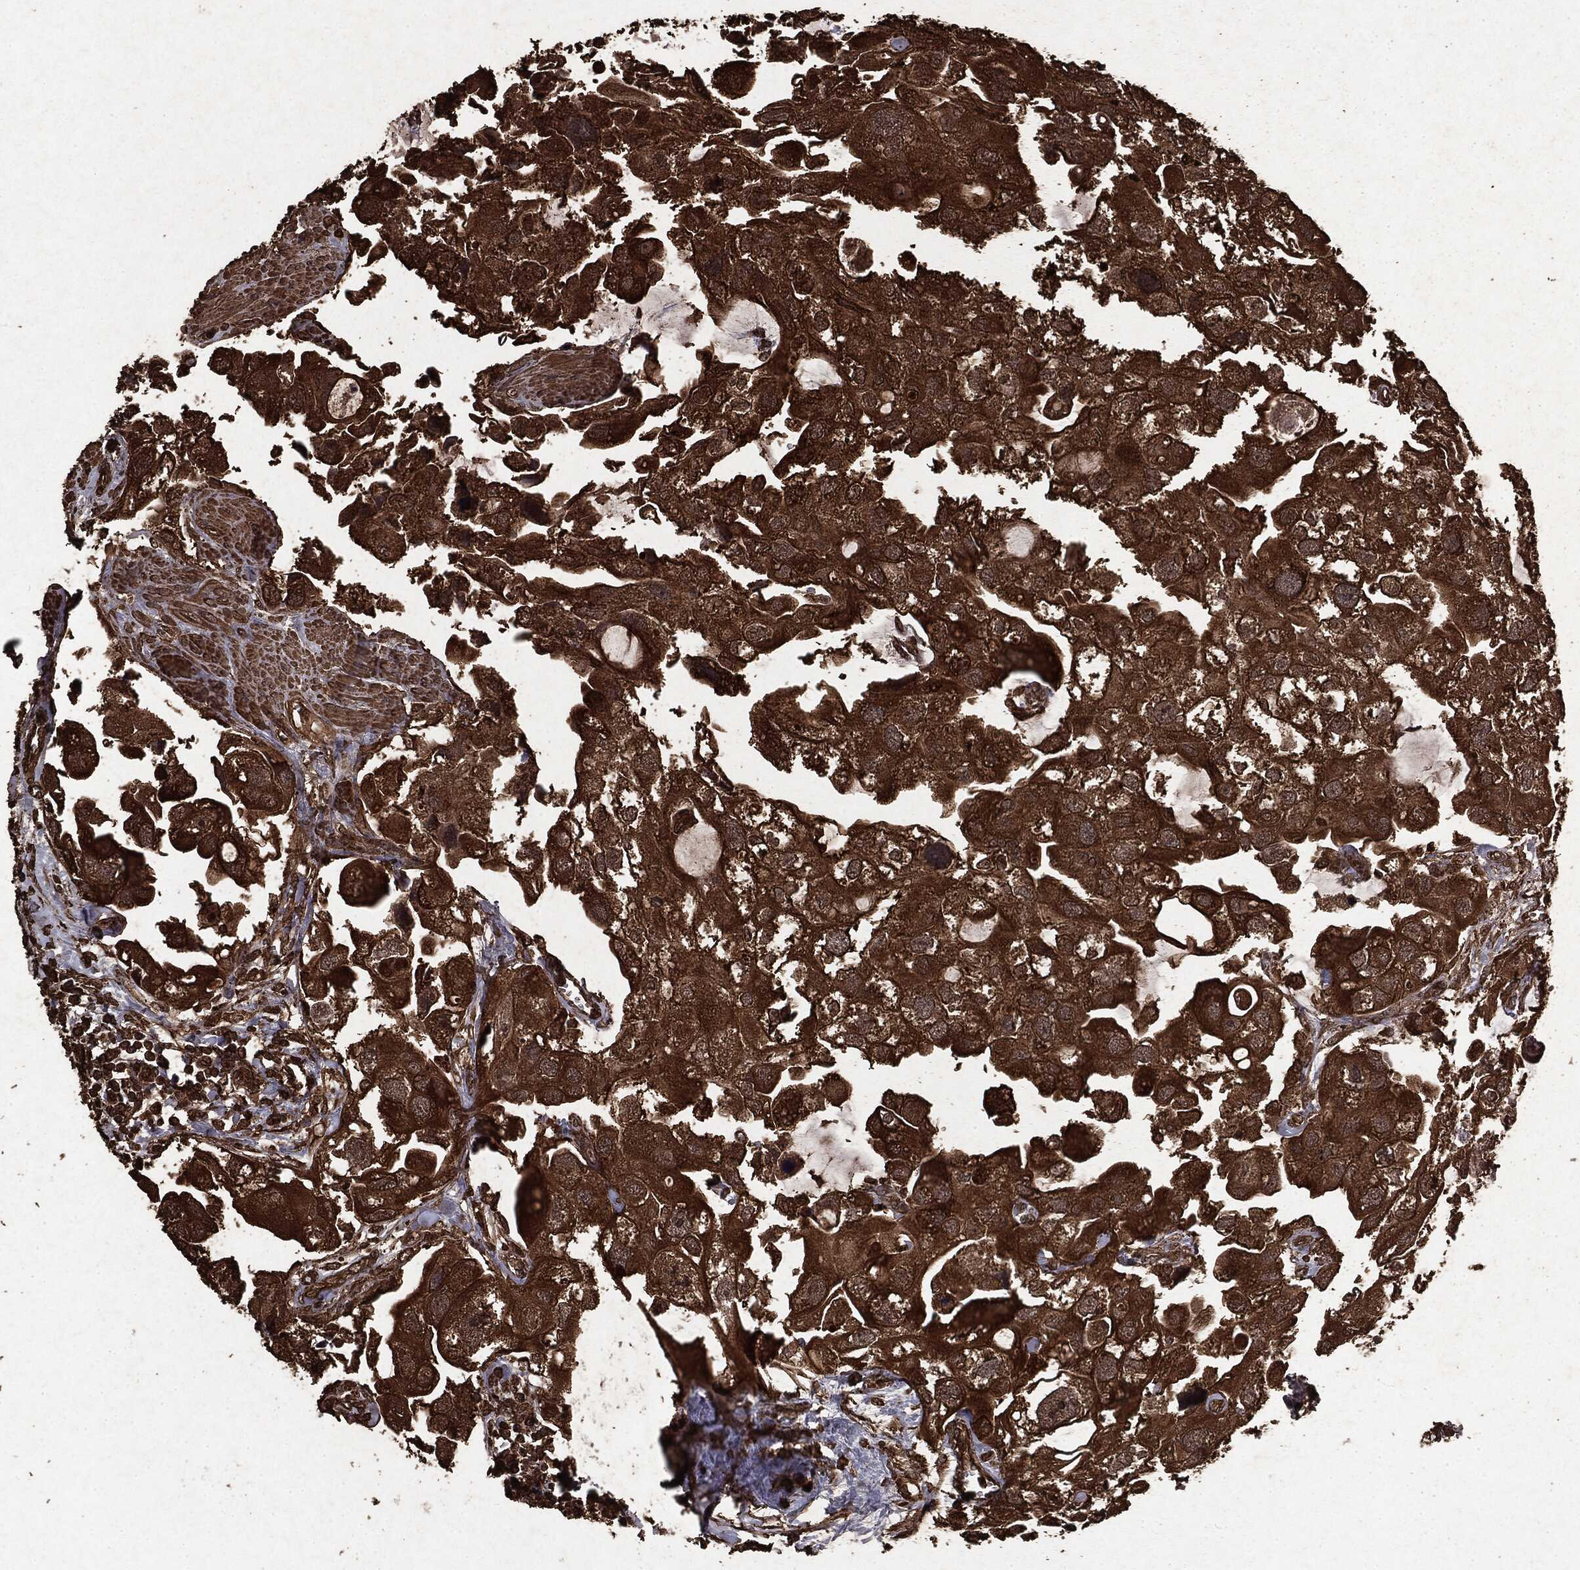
{"staining": {"intensity": "strong", "quantity": ">75%", "location": "cytoplasmic/membranous"}, "tissue": "urothelial cancer", "cell_type": "Tumor cells", "image_type": "cancer", "snomed": [{"axis": "morphology", "description": "Urothelial carcinoma, High grade"}, {"axis": "topography", "description": "Urinary bladder"}], "caption": "Tumor cells display high levels of strong cytoplasmic/membranous staining in about >75% of cells in human urothelial cancer.", "gene": "ARAF", "patient": {"sex": "male", "age": 59}}